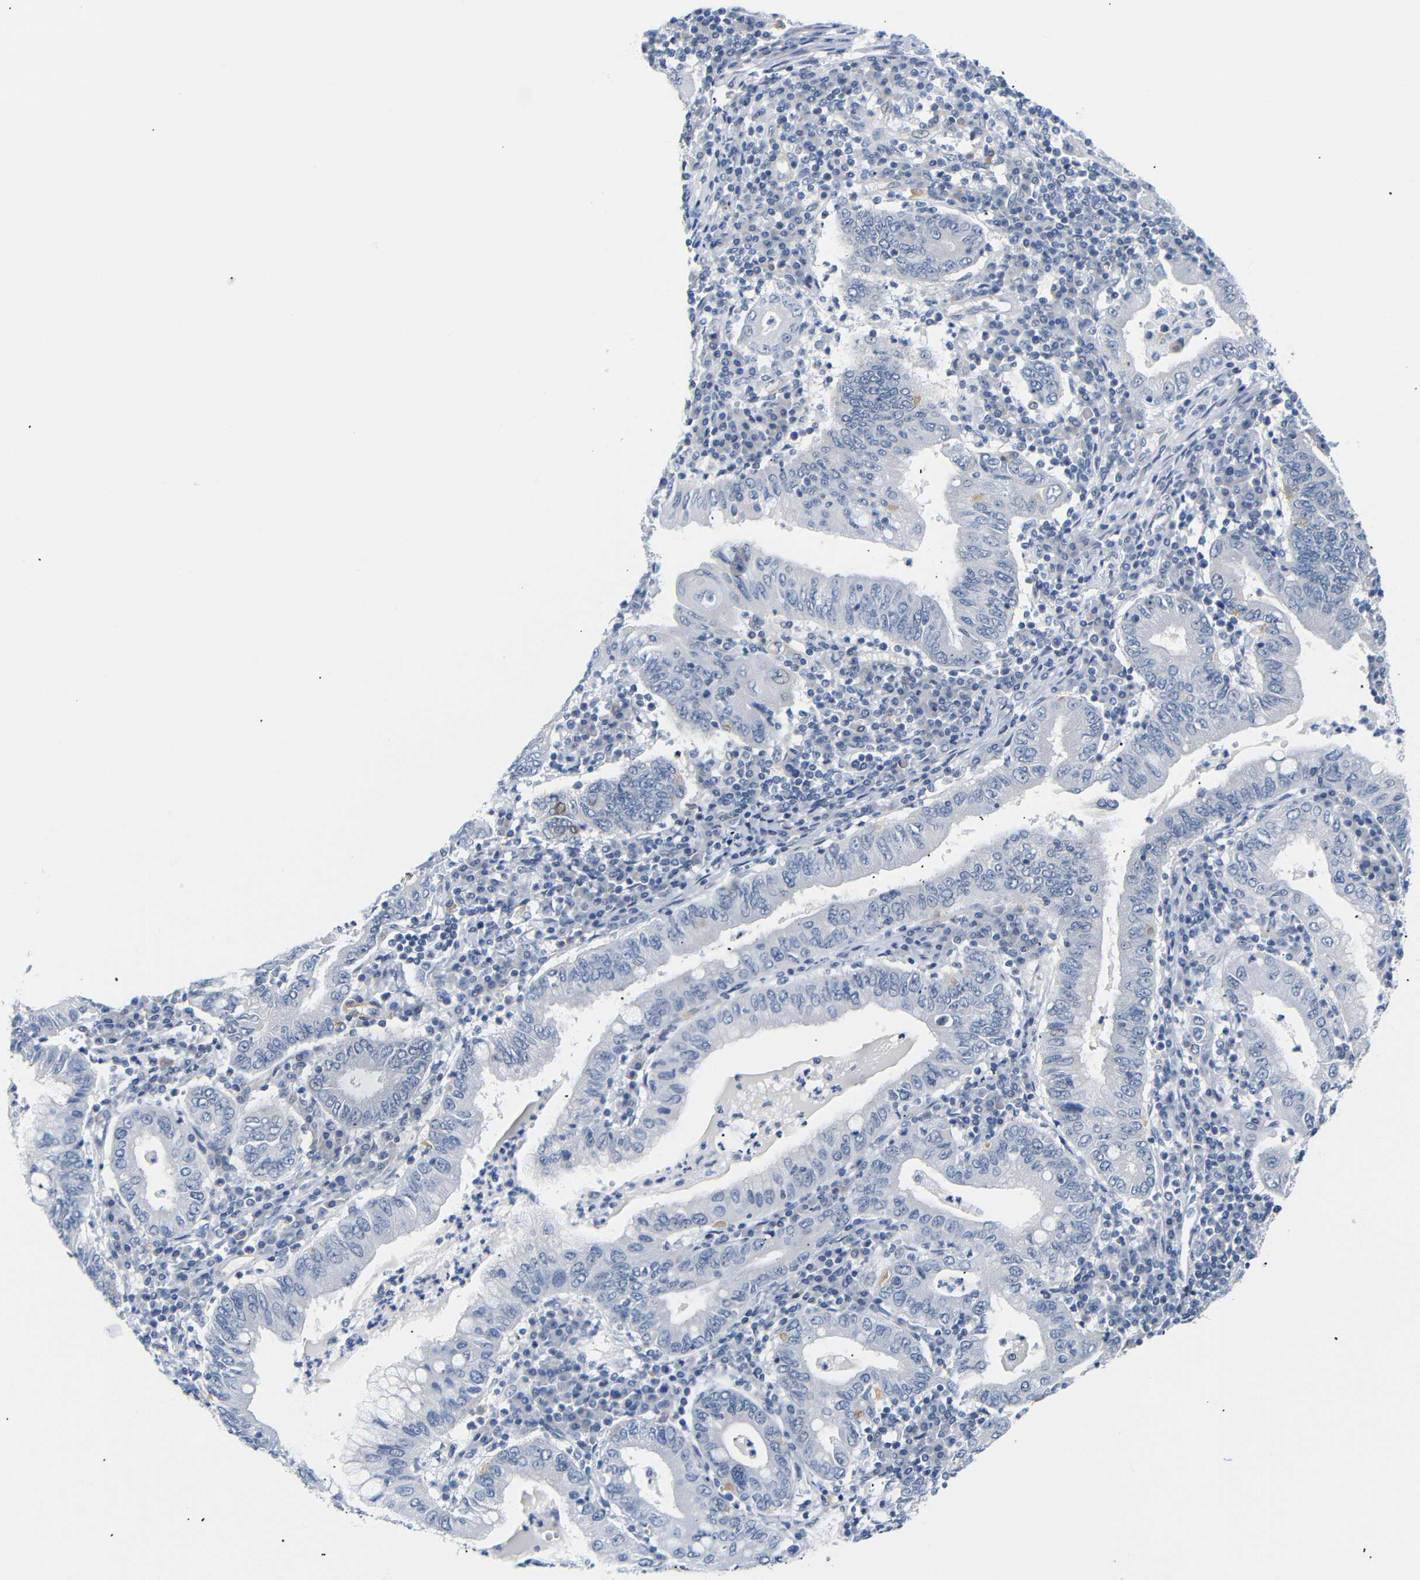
{"staining": {"intensity": "negative", "quantity": "none", "location": "none"}, "tissue": "stomach cancer", "cell_type": "Tumor cells", "image_type": "cancer", "snomed": [{"axis": "morphology", "description": "Normal tissue, NOS"}, {"axis": "morphology", "description": "Adenocarcinoma, NOS"}, {"axis": "topography", "description": "Esophagus"}, {"axis": "topography", "description": "Stomach, upper"}, {"axis": "topography", "description": "Peripheral nerve tissue"}], "caption": "DAB (3,3'-diaminobenzidine) immunohistochemical staining of human stomach cancer (adenocarcinoma) demonstrates no significant expression in tumor cells.", "gene": "STMN3", "patient": {"sex": "male", "age": 62}}